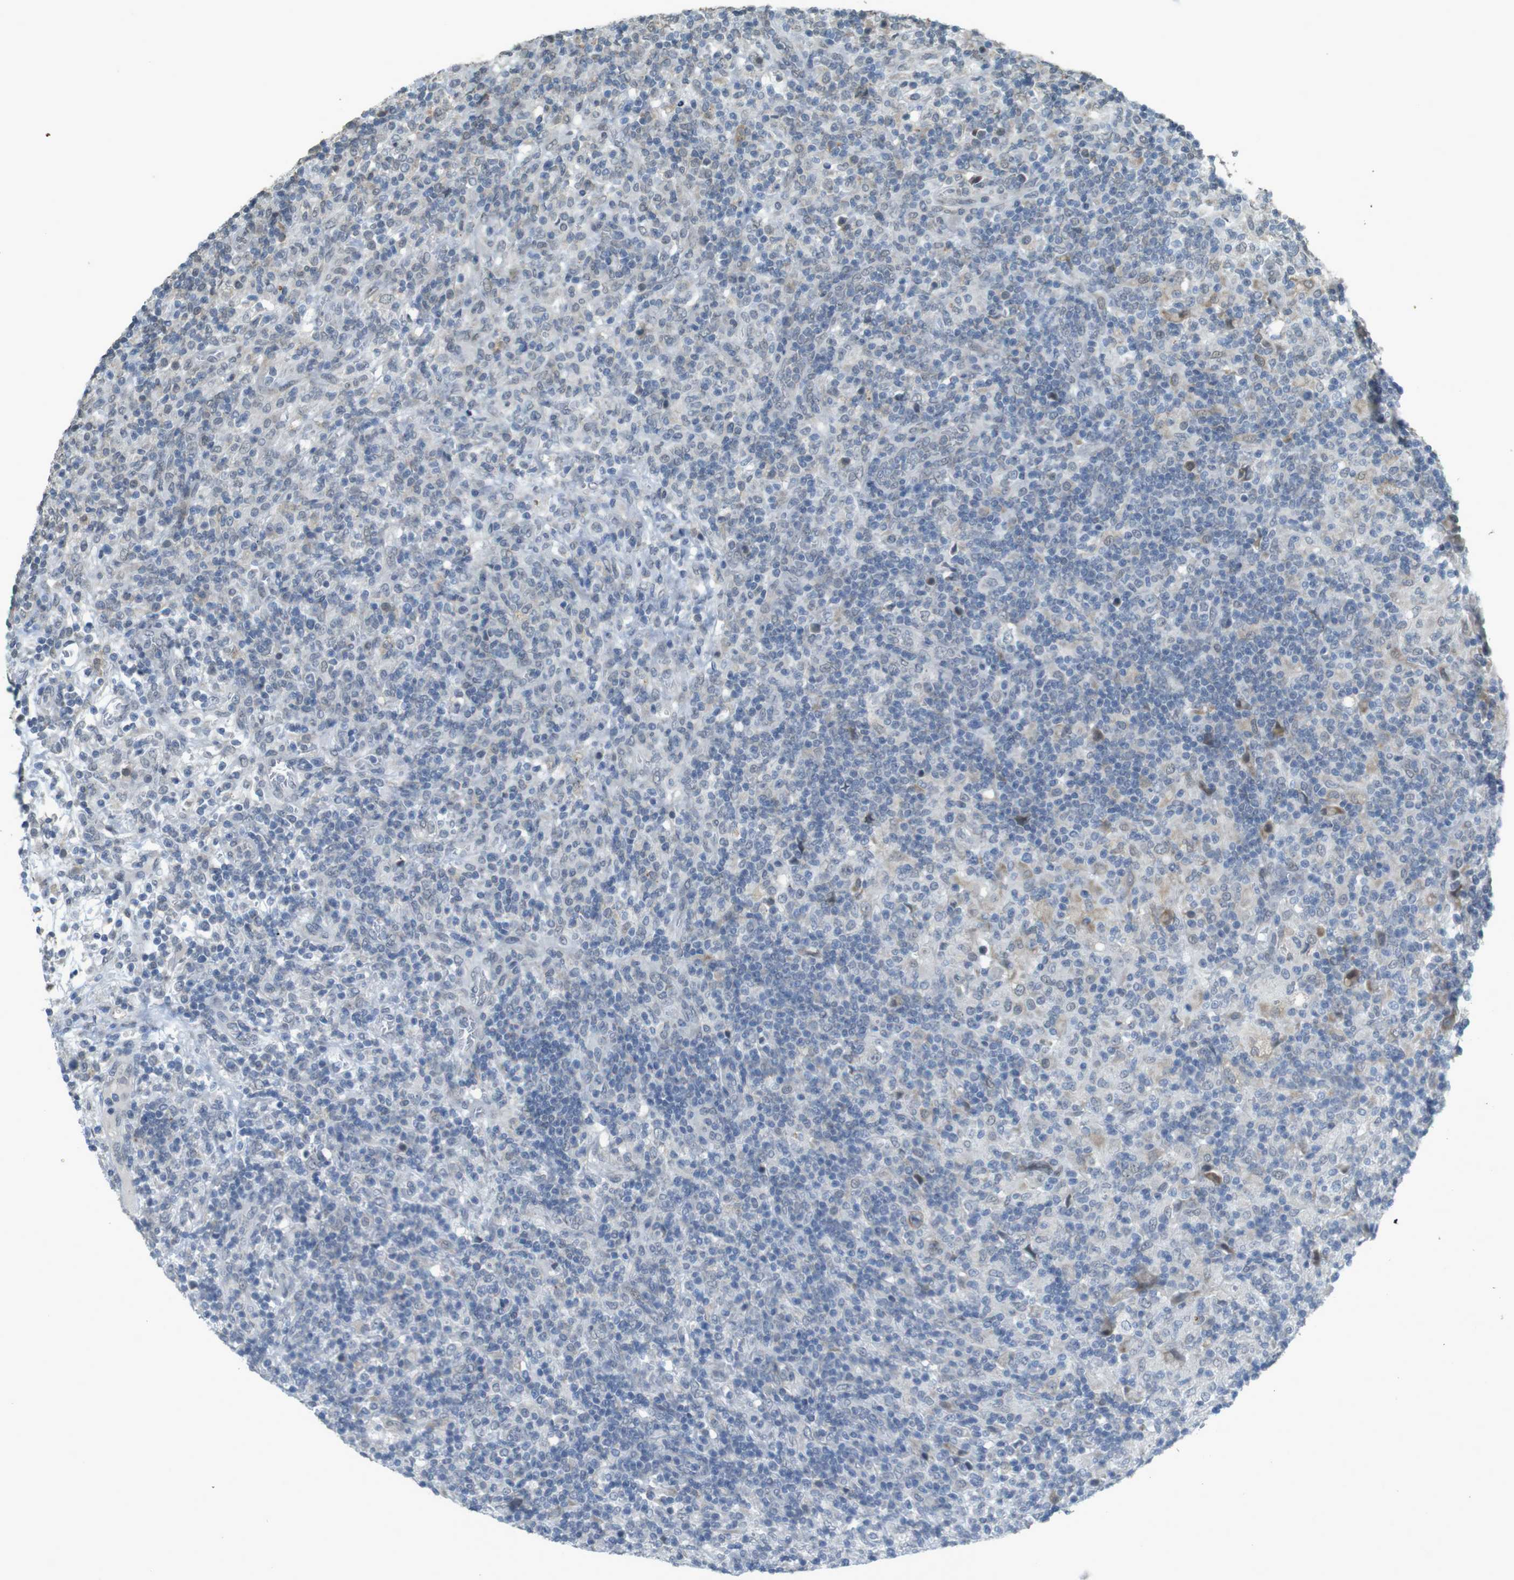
{"staining": {"intensity": "weak", "quantity": "25%-75%", "location": "cytoplasmic/membranous"}, "tissue": "lymphoma", "cell_type": "Tumor cells", "image_type": "cancer", "snomed": [{"axis": "morphology", "description": "Hodgkin's disease, NOS"}, {"axis": "topography", "description": "Lymph node"}], "caption": "High-magnification brightfield microscopy of lymphoma stained with DAB (3,3'-diaminobenzidine) (brown) and counterstained with hematoxylin (blue). tumor cells exhibit weak cytoplasmic/membranous expression is appreciated in about25%-75% of cells.", "gene": "FZD10", "patient": {"sex": "male", "age": 70}}